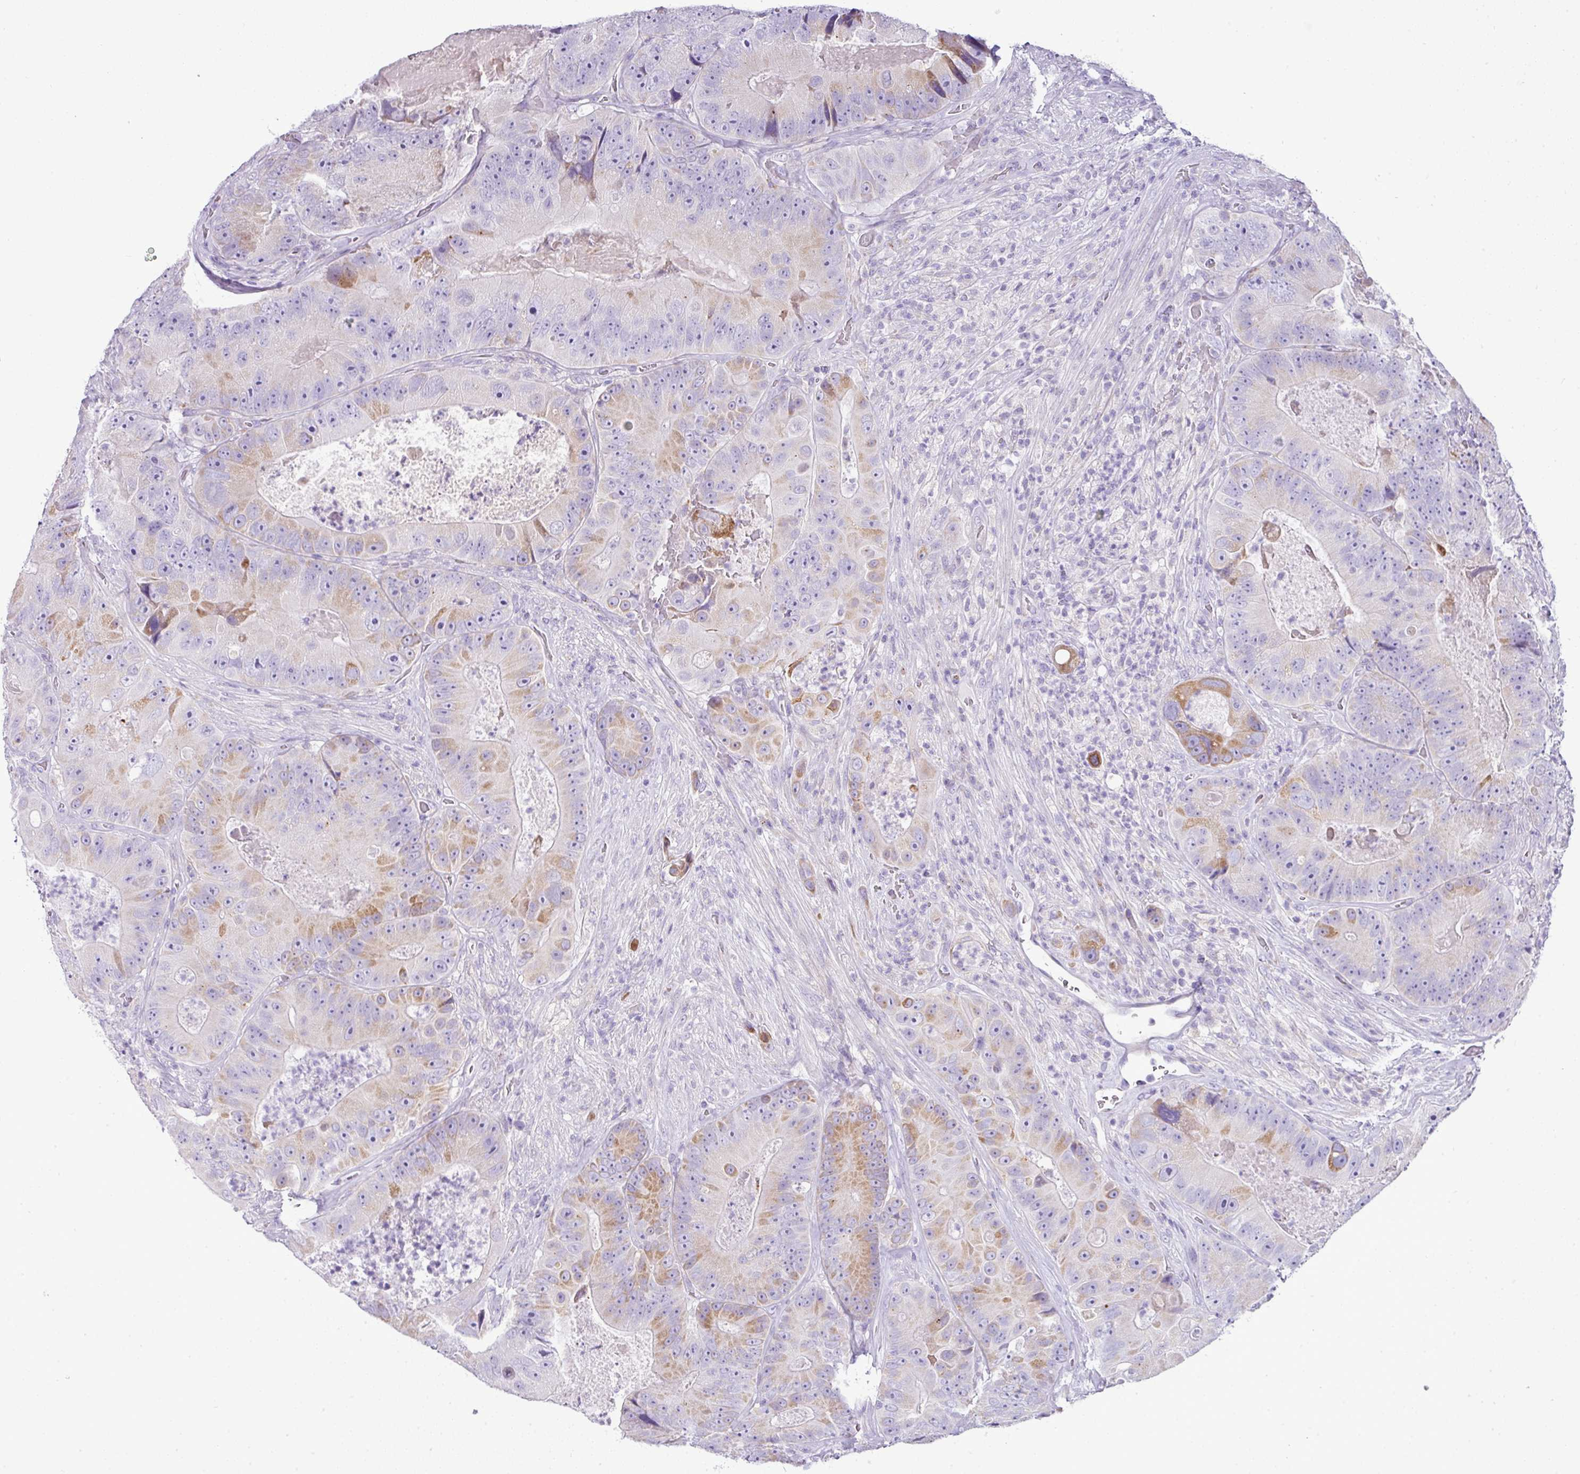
{"staining": {"intensity": "moderate", "quantity": "<25%", "location": "cytoplasmic/membranous"}, "tissue": "colorectal cancer", "cell_type": "Tumor cells", "image_type": "cancer", "snomed": [{"axis": "morphology", "description": "Adenocarcinoma, NOS"}, {"axis": "topography", "description": "Colon"}], "caption": "IHC of adenocarcinoma (colorectal) shows low levels of moderate cytoplasmic/membranous staining in about <25% of tumor cells.", "gene": "PGAP4", "patient": {"sex": "female", "age": 86}}